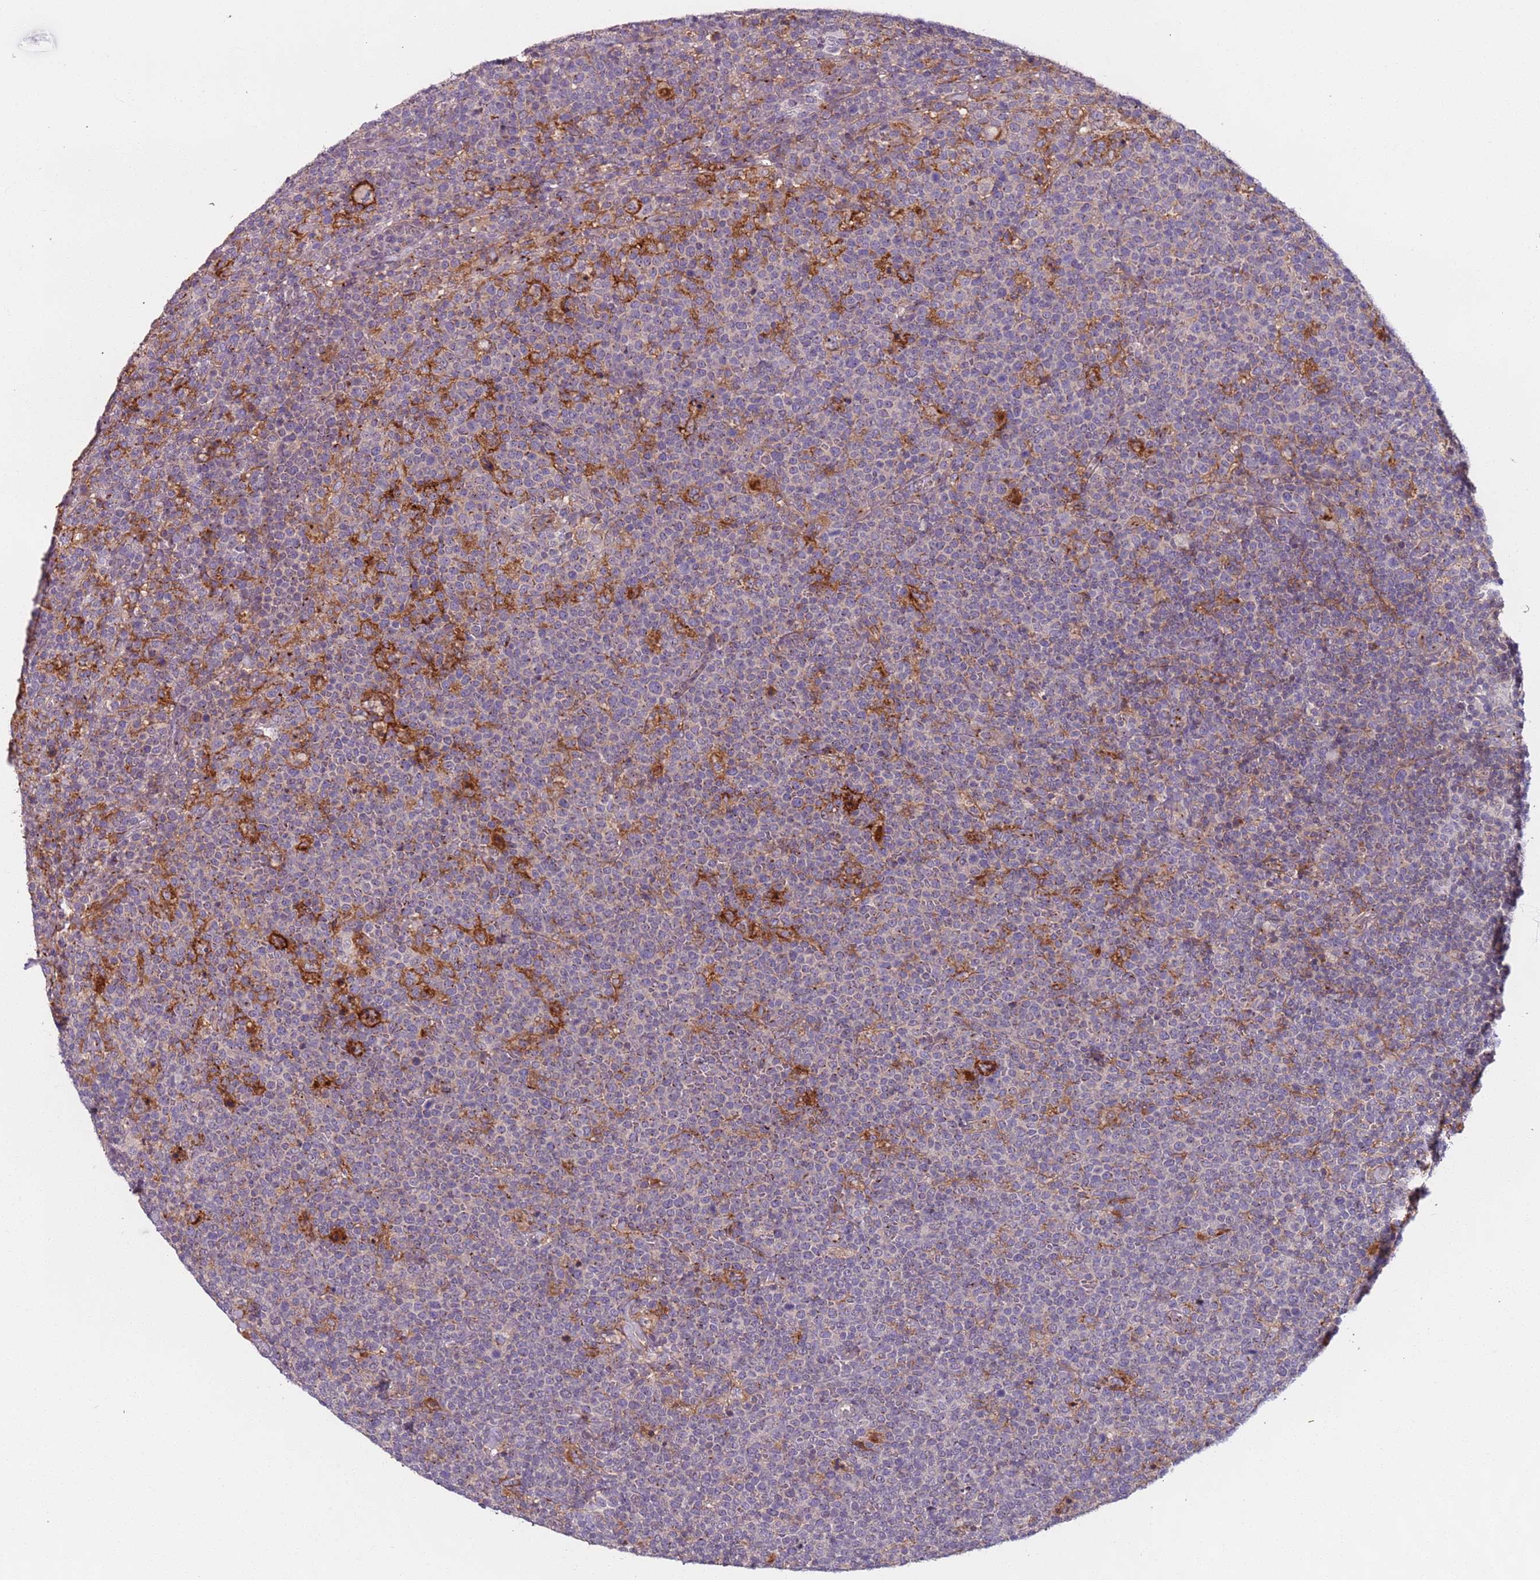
{"staining": {"intensity": "negative", "quantity": "none", "location": "none"}, "tissue": "lymphoma", "cell_type": "Tumor cells", "image_type": "cancer", "snomed": [{"axis": "morphology", "description": "Malignant lymphoma, non-Hodgkin's type, High grade"}, {"axis": "topography", "description": "Lymph node"}], "caption": "A micrograph of lymphoma stained for a protein reveals no brown staining in tumor cells.", "gene": "AKTIP", "patient": {"sex": "male", "age": 61}}